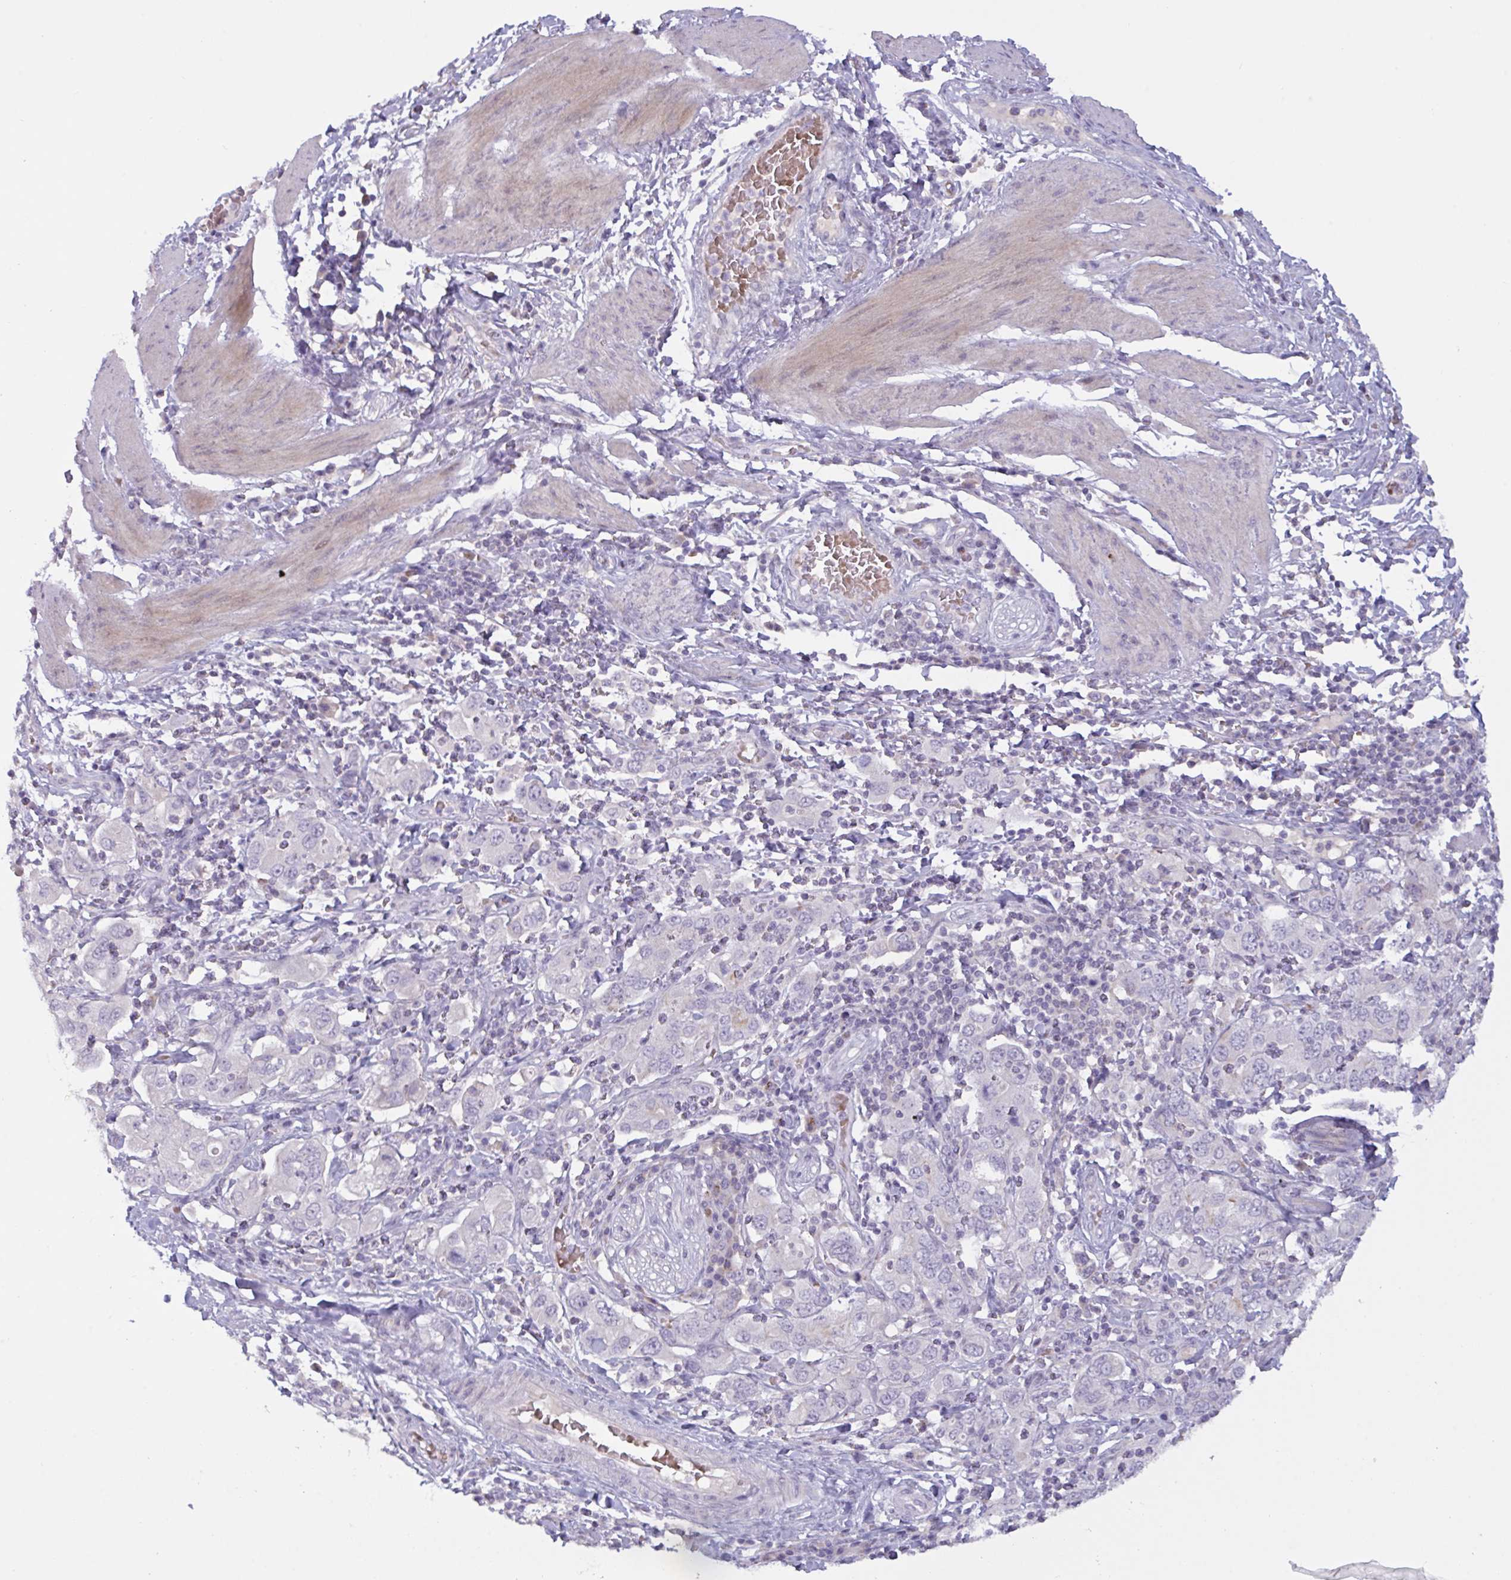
{"staining": {"intensity": "negative", "quantity": "none", "location": "none"}, "tissue": "stomach cancer", "cell_type": "Tumor cells", "image_type": "cancer", "snomed": [{"axis": "morphology", "description": "Adenocarcinoma, NOS"}, {"axis": "topography", "description": "Stomach, upper"}, {"axis": "topography", "description": "Stomach"}], "caption": "Stomach cancer (adenocarcinoma) was stained to show a protein in brown. There is no significant staining in tumor cells.", "gene": "RFPL4B", "patient": {"sex": "male", "age": 62}}